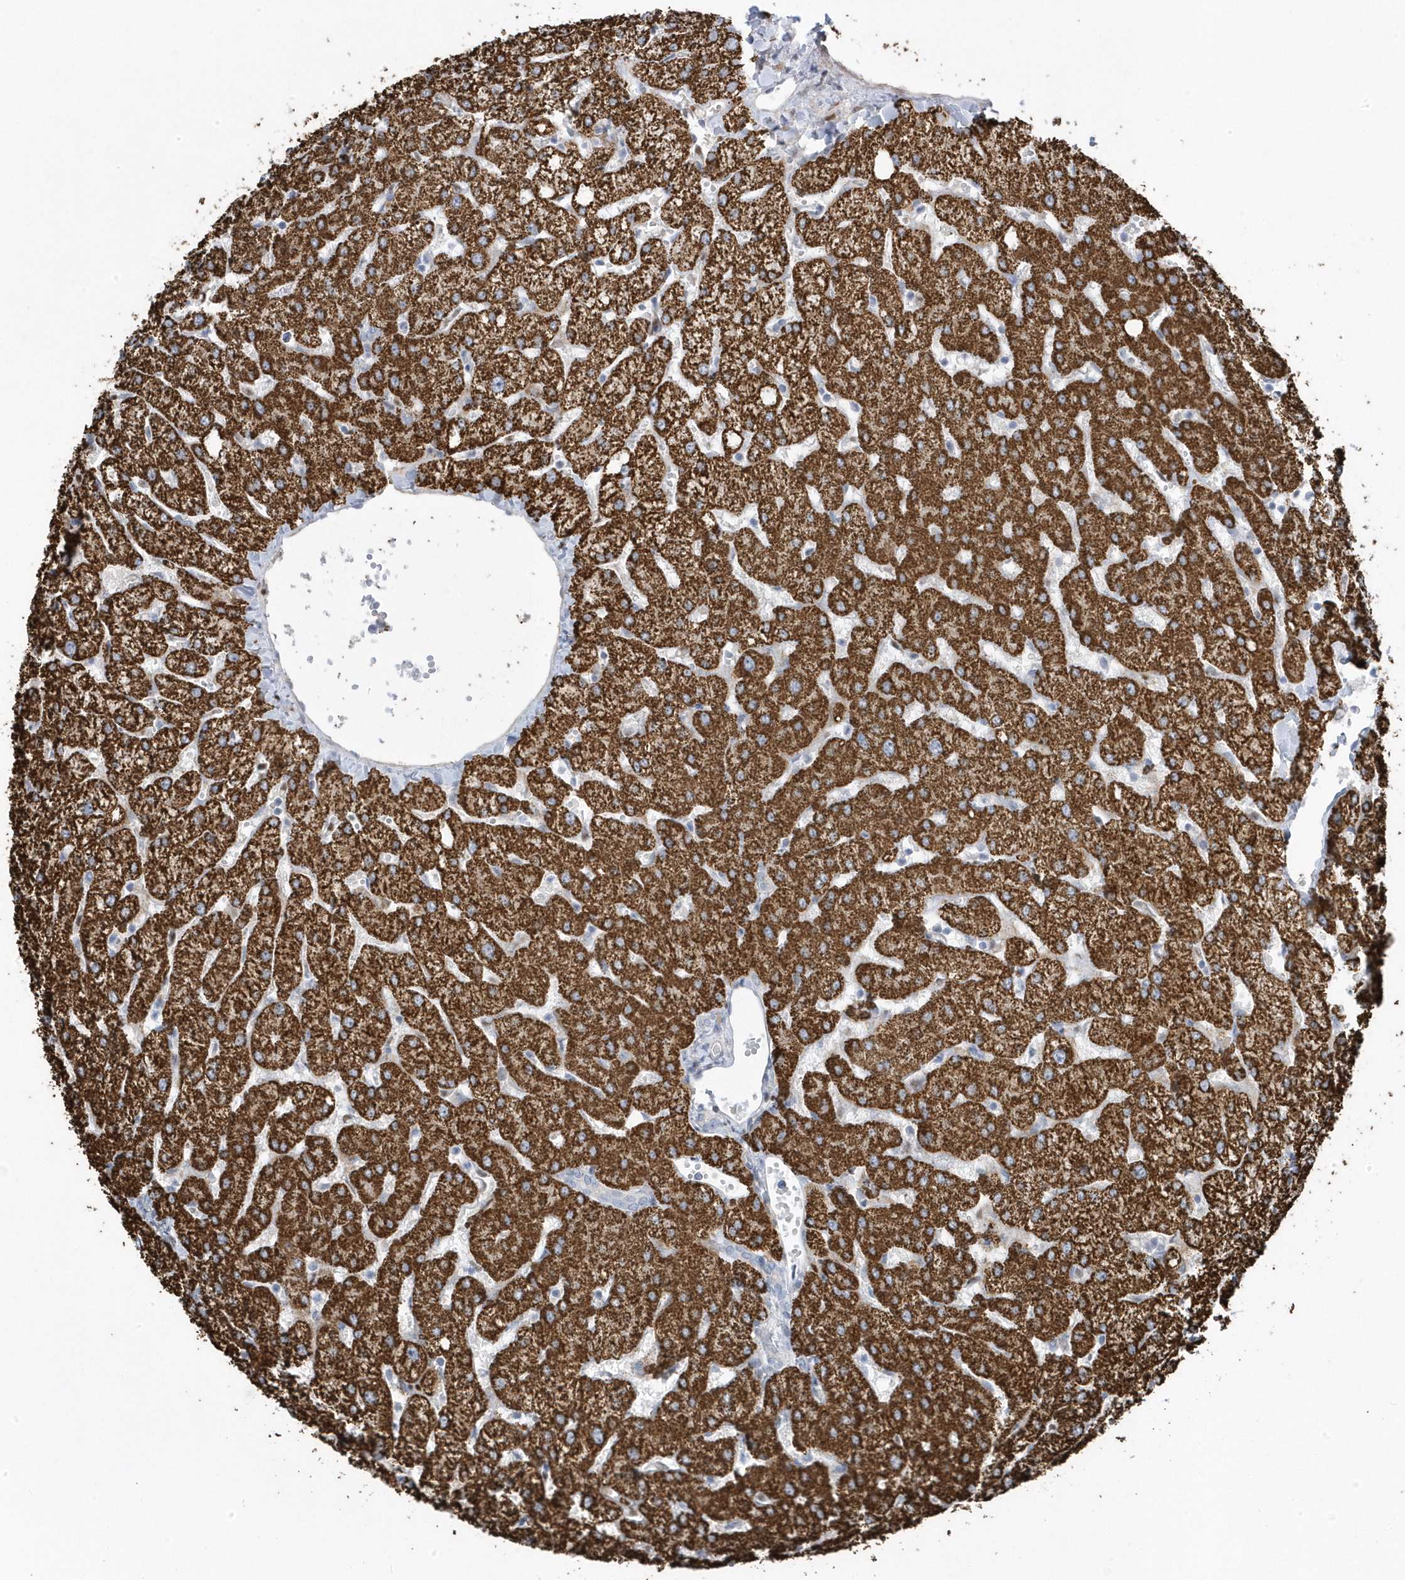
{"staining": {"intensity": "negative", "quantity": "none", "location": "none"}, "tissue": "liver", "cell_type": "Cholangiocytes", "image_type": "normal", "snomed": [{"axis": "morphology", "description": "Normal tissue, NOS"}, {"axis": "topography", "description": "Liver"}], "caption": "Immunohistochemistry micrograph of unremarkable liver stained for a protein (brown), which shows no expression in cholangiocytes.", "gene": "GTPBP6", "patient": {"sex": "female", "age": 54}}